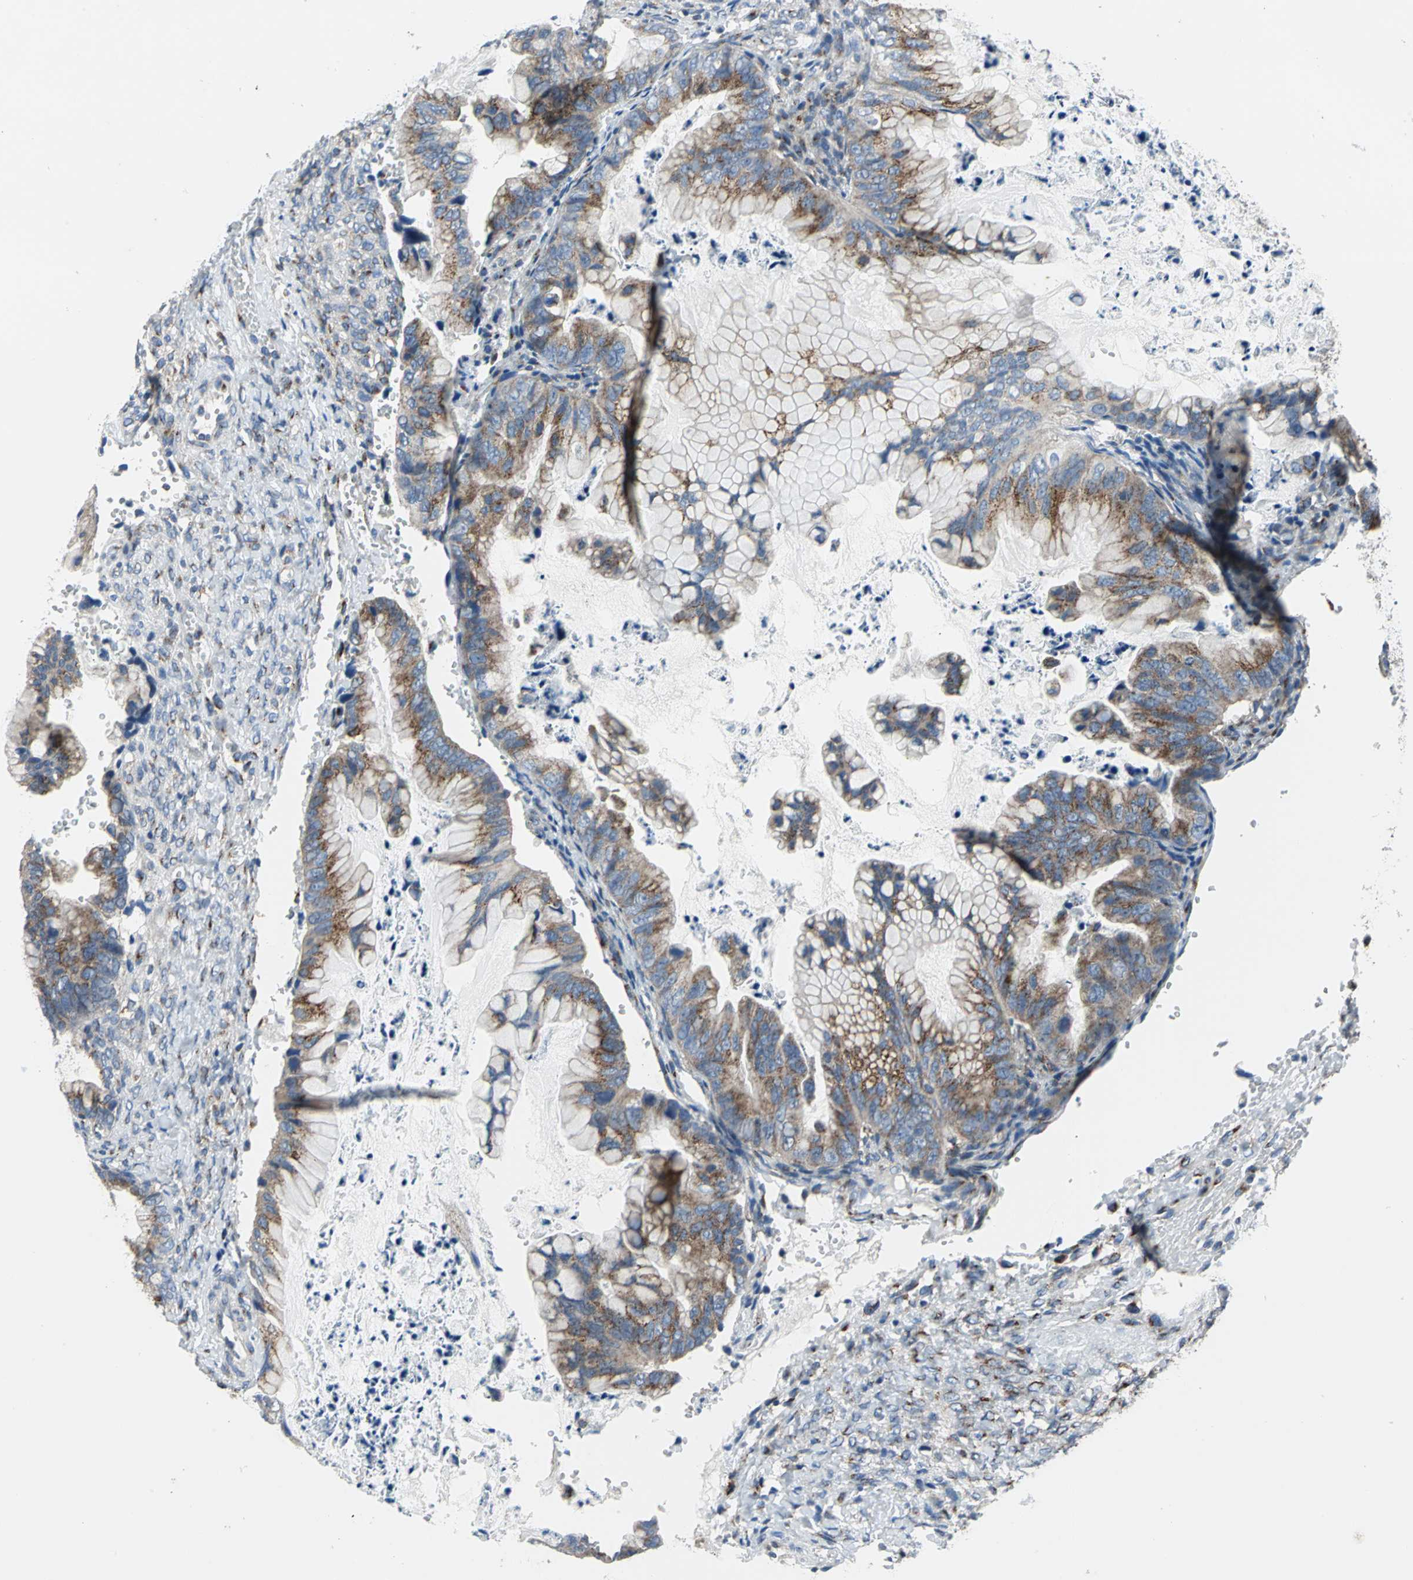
{"staining": {"intensity": "strong", "quantity": ">75%", "location": "cytoplasmic/membranous"}, "tissue": "ovarian cancer", "cell_type": "Tumor cells", "image_type": "cancer", "snomed": [{"axis": "morphology", "description": "Cystadenocarcinoma, mucinous, NOS"}, {"axis": "topography", "description": "Ovary"}], "caption": "The histopathology image exhibits a brown stain indicating the presence of a protein in the cytoplasmic/membranous of tumor cells in ovarian mucinous cystadenocarcinoma.", "gene": "GPR3", "patient": {"sex": "female", "age": 36}}